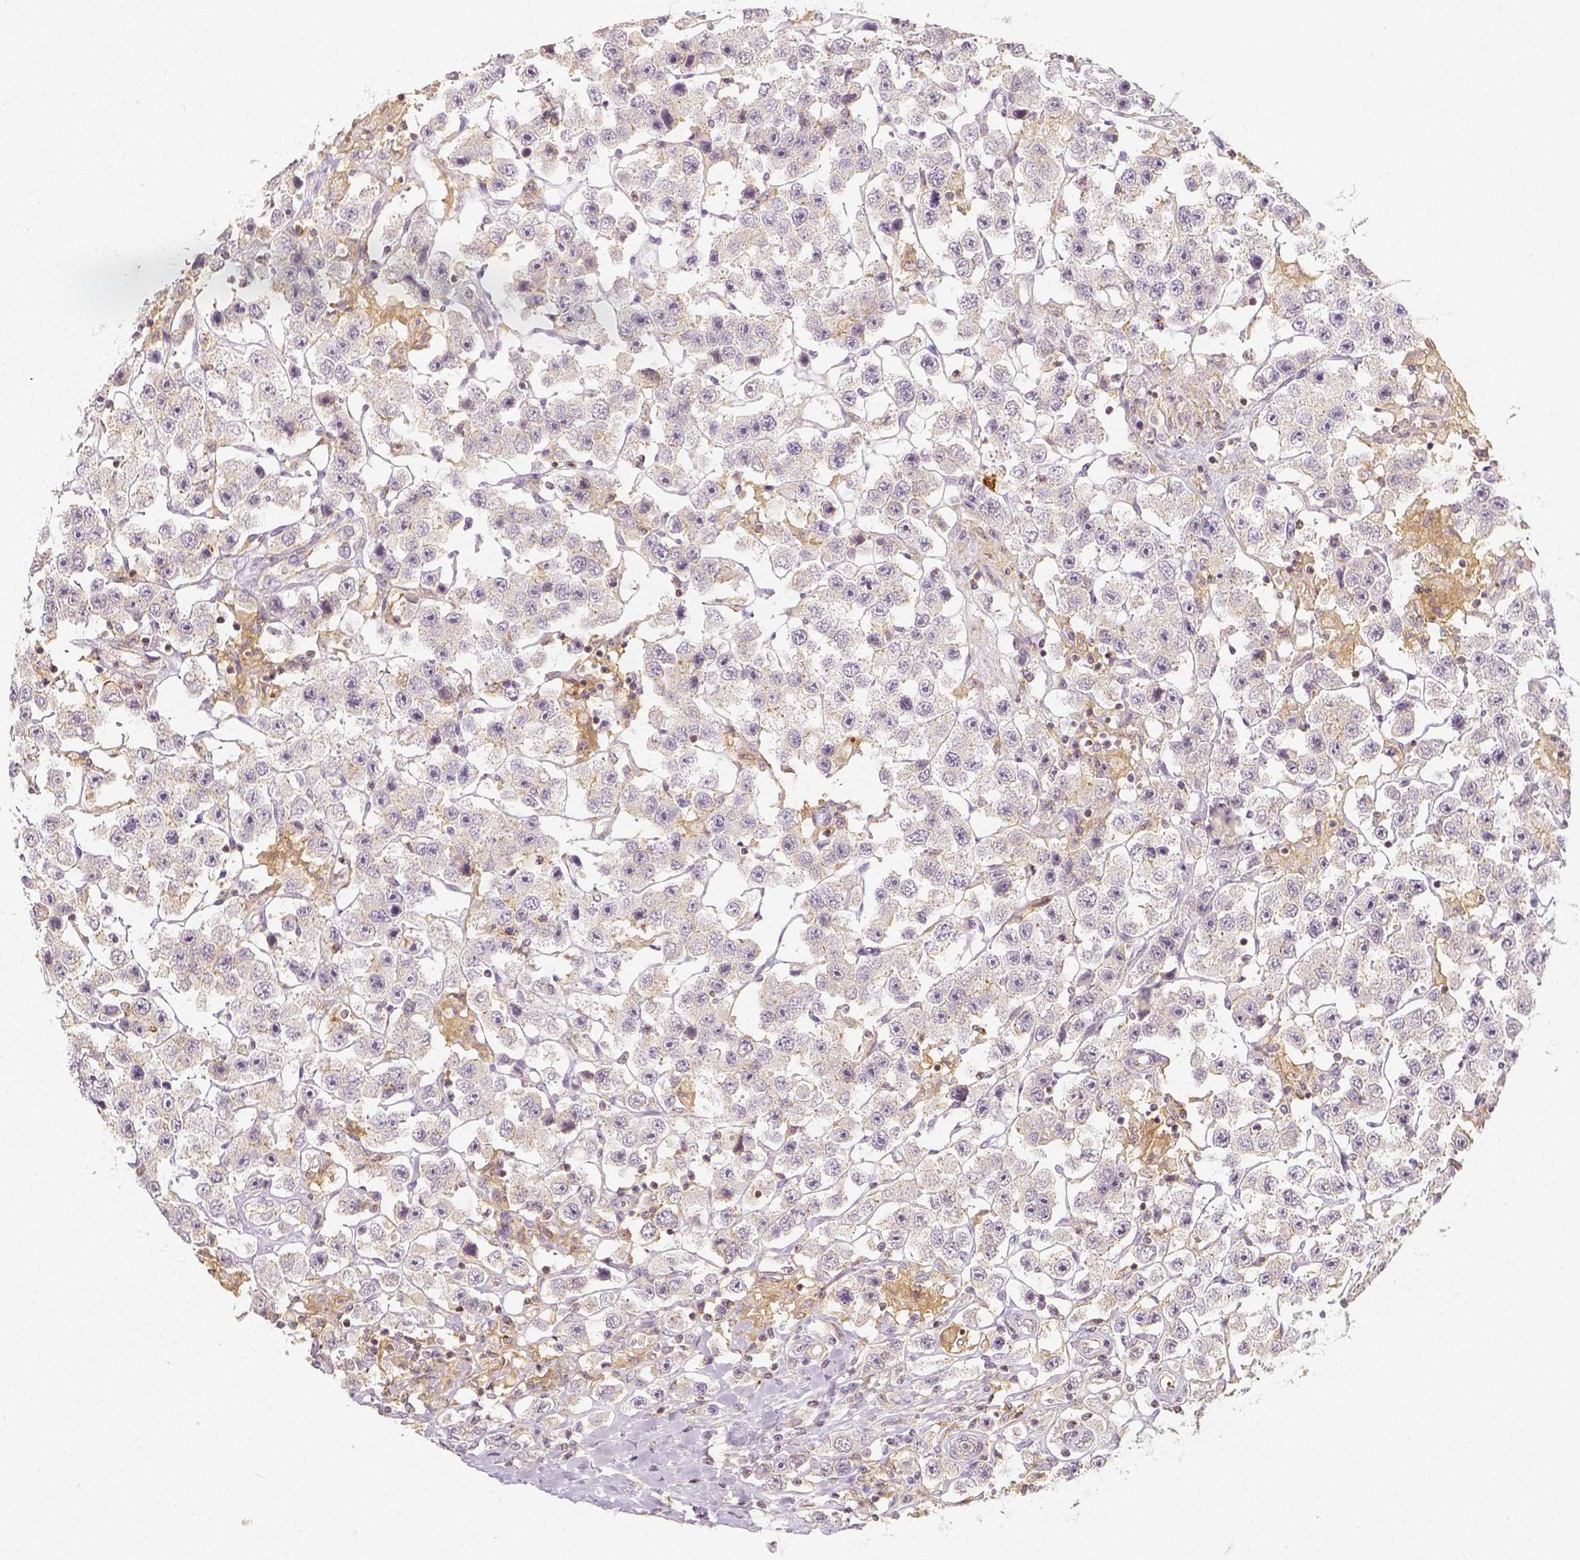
{"staining": {"intensity": "negative", "quantity": "none", "location": "none"}, "tissue": "testis cancer", "cell_type": "Tumor cells", "image_type": "cancer", "snomed": [{"axis": "morphology", "description": "Seminoma, NOS"}, {"axis": "topography", "description": "Testis"}], "caption": "Tumor cells show no significant protein positivity in testis cancer (seminoma).", "gene": "PTPRJ", "patient": {"sex": "male", "age": 45}}